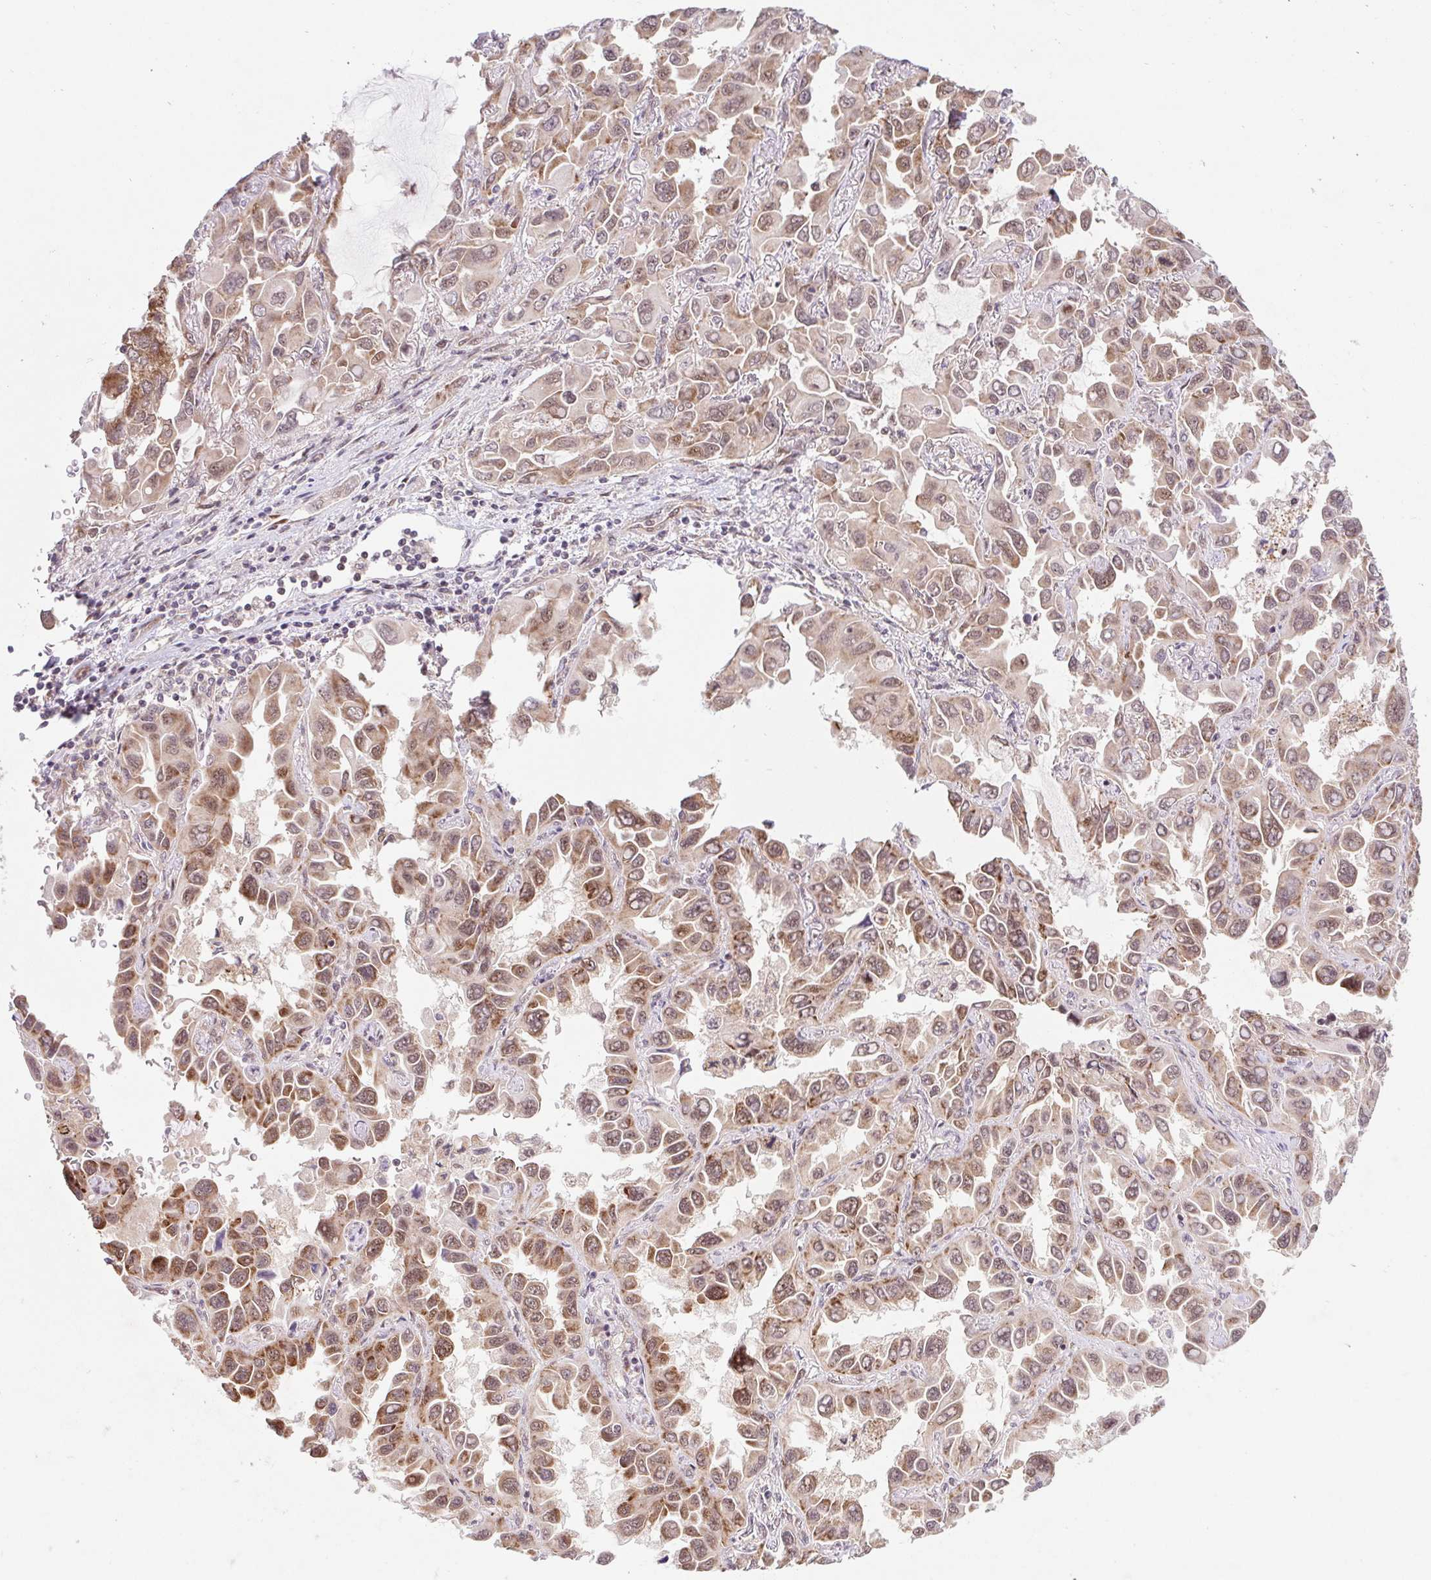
{"staining": {"intensity": "moderate", "quantity": ">75%", "location": "cytoplasmic/membranous,nuclear"}, "tissue": "lung cancer", "cell_type": "Tumor cells", "image_type": "cancer", "snomed": [{"axis": "morphology", "description": "Adenocarcinoma, NOS"}, {"axis": "topography", "description": "Lung"}], "caption": "This photomicrograph shows IHC staining of adenocarcinoma (lung), with medium moderate cytoplasmic/membranous and nuclear staining in about >75% of tumor cells.", "gene": "HFE", "patient": {"sex": "male", "age": 64}}